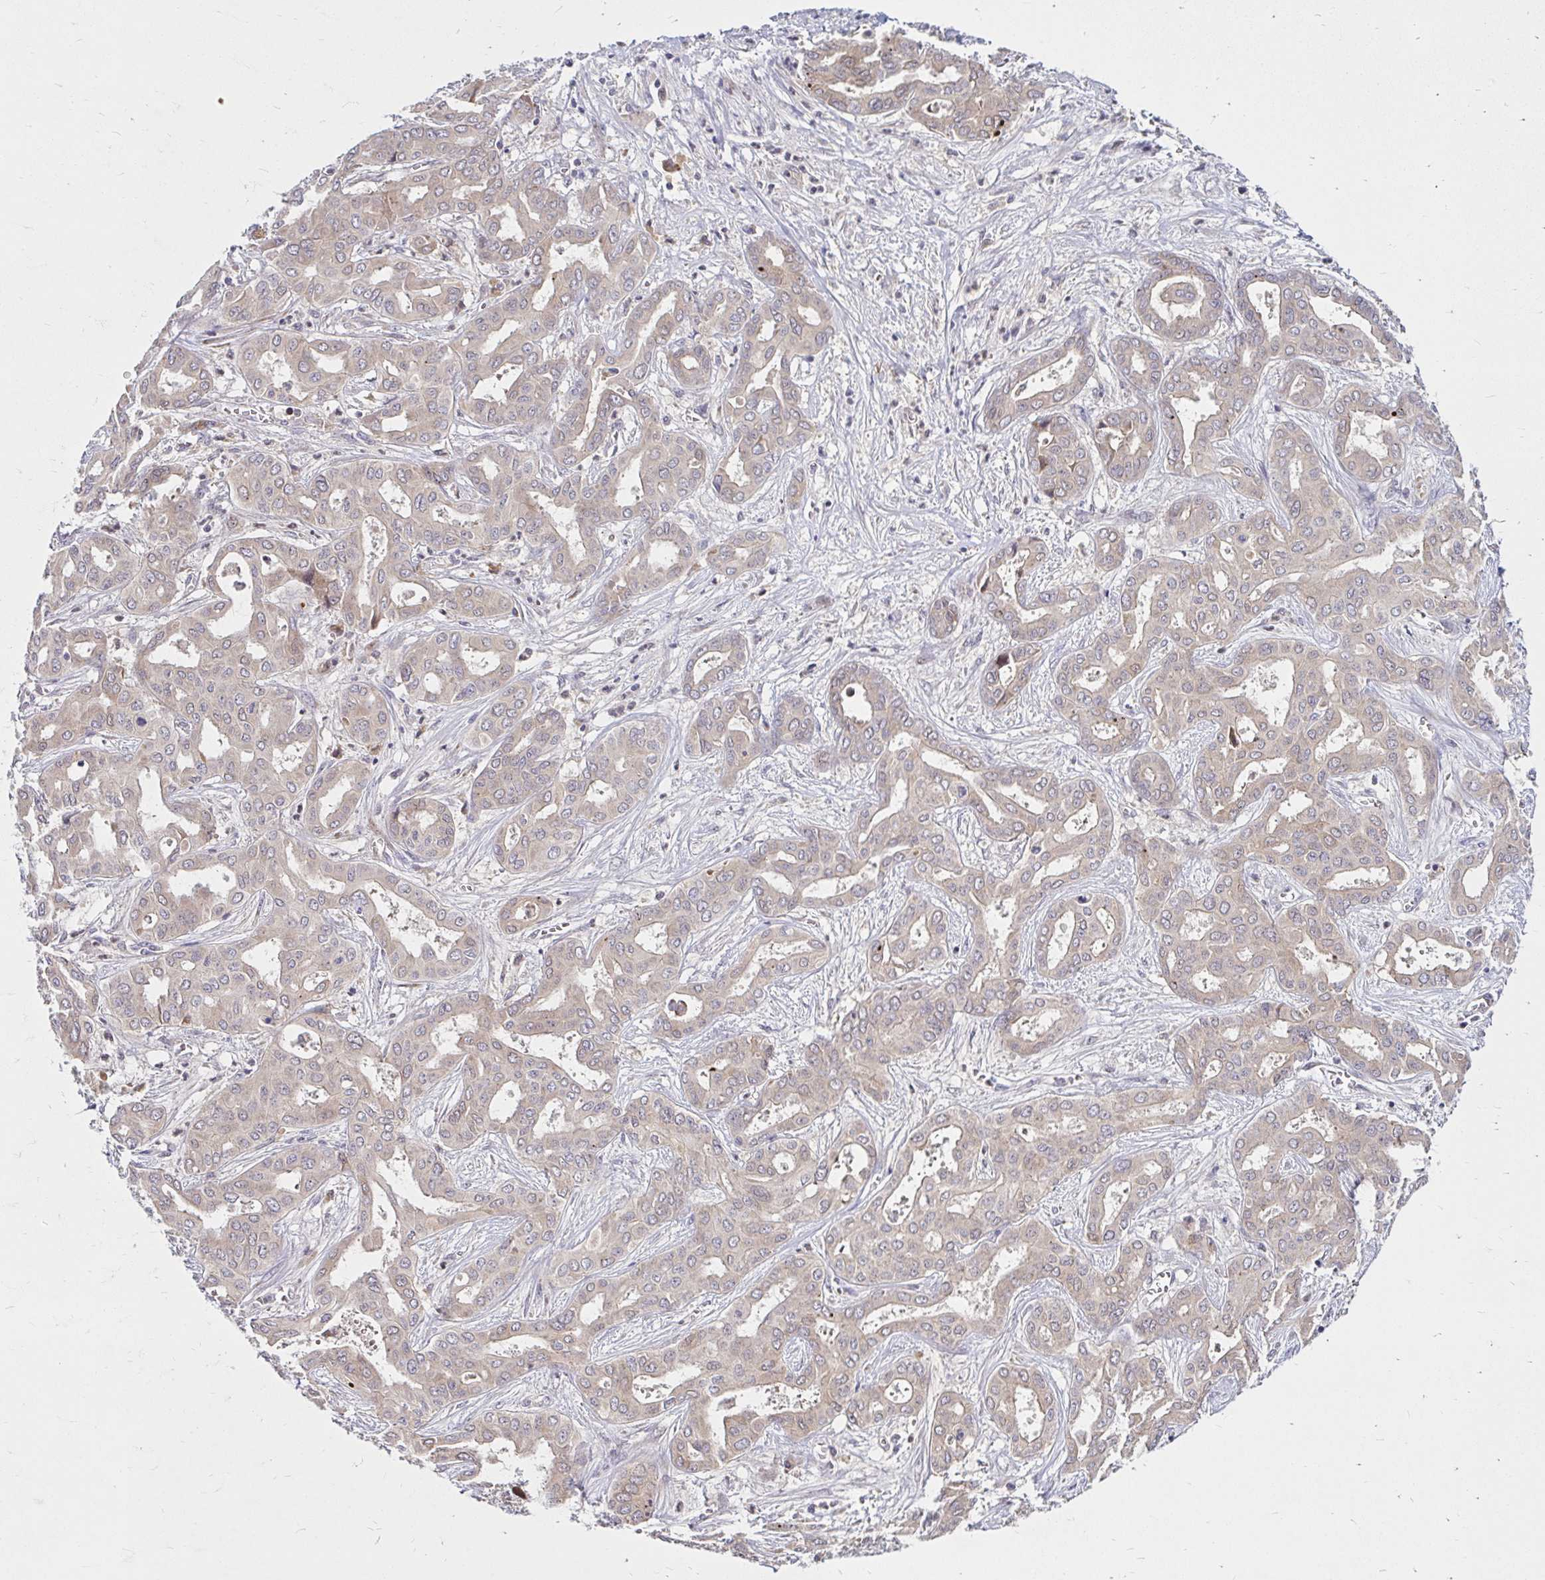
{"staining": {"intensity": "negative", "quantity": "none", "location": "none"}, "tissue": "liver cancer", "cell_type": "Tumor cells", "image_type": "cancer", "snomed": [{"axis": "morphology", "description": "Cholangiocarcinoma"}, {"axis": "topography", "description": "Liver"}], "caption": "Immunohistochemistry histopathology image of liver cholangiocarcinoma stained for a protein (brown), which reveals no positivity in tumor cells. (DAB (3,3'-diaminobenzidine) immunohistochemistry (IHC) with hematoxylin counter stain).", "gene": "ARHGEF37", "patient": {"sex": "female", "age": 64}}